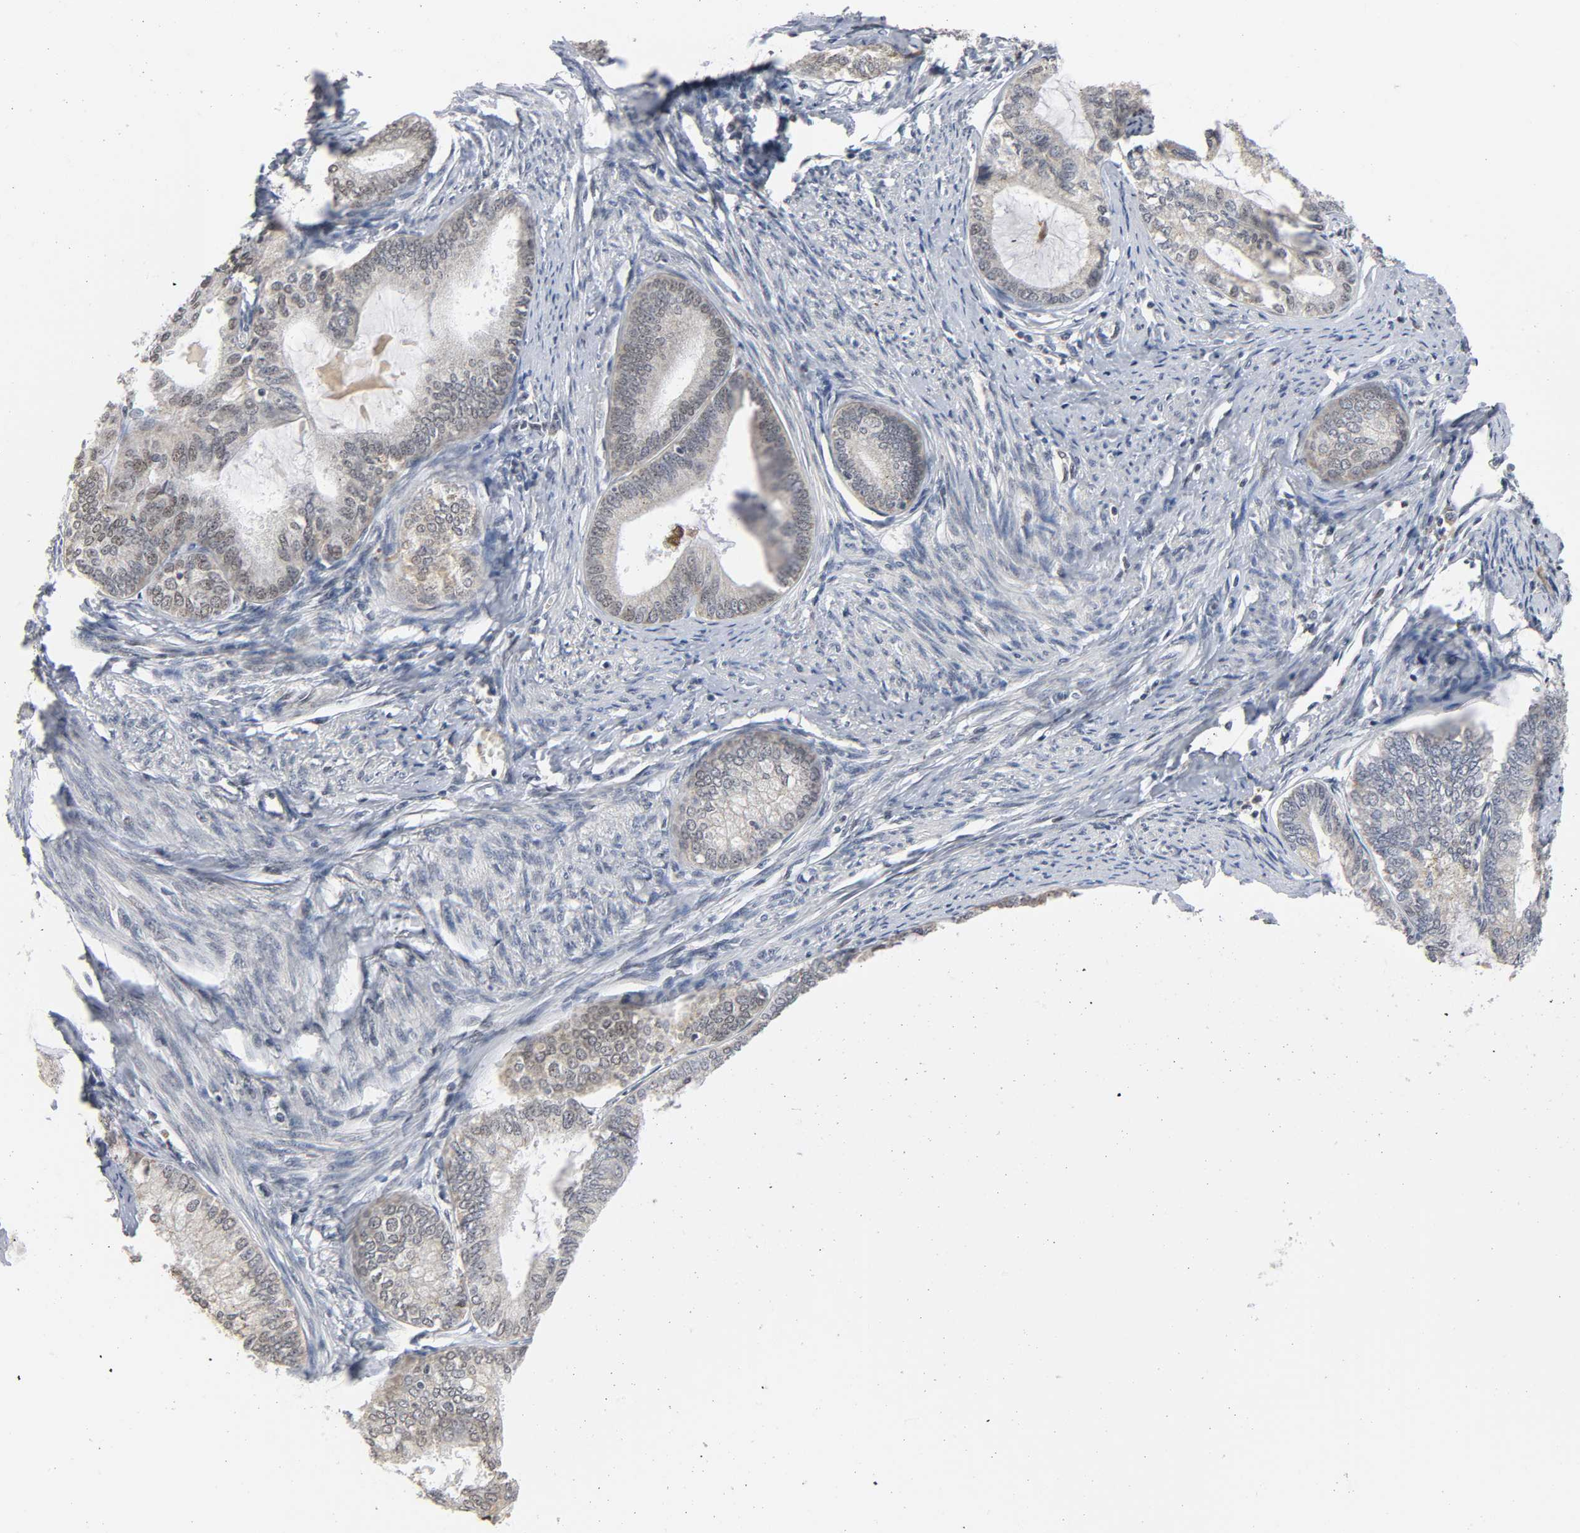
{"staining": {"intensity": "negative", "quantity": "none", "location": "none"}, "tissue": "endometrial cancer", "cell_type": "Tumor cells", "image_type": "cancer", "snomed": [{"axis": "morphology", "description": "Adenocarcinoma, NOS"}, {"axis": "topography", "description": "Endometrium"}], "caption": "High power microscopy histopathology image of an immunohistochemistry (IHC) image of endometrial cancer (adenocarcinoma), revealing no significant positivity in tumor cells.", "gene": "KAT2B", "patient": {"sex": "female", "age": 86}}